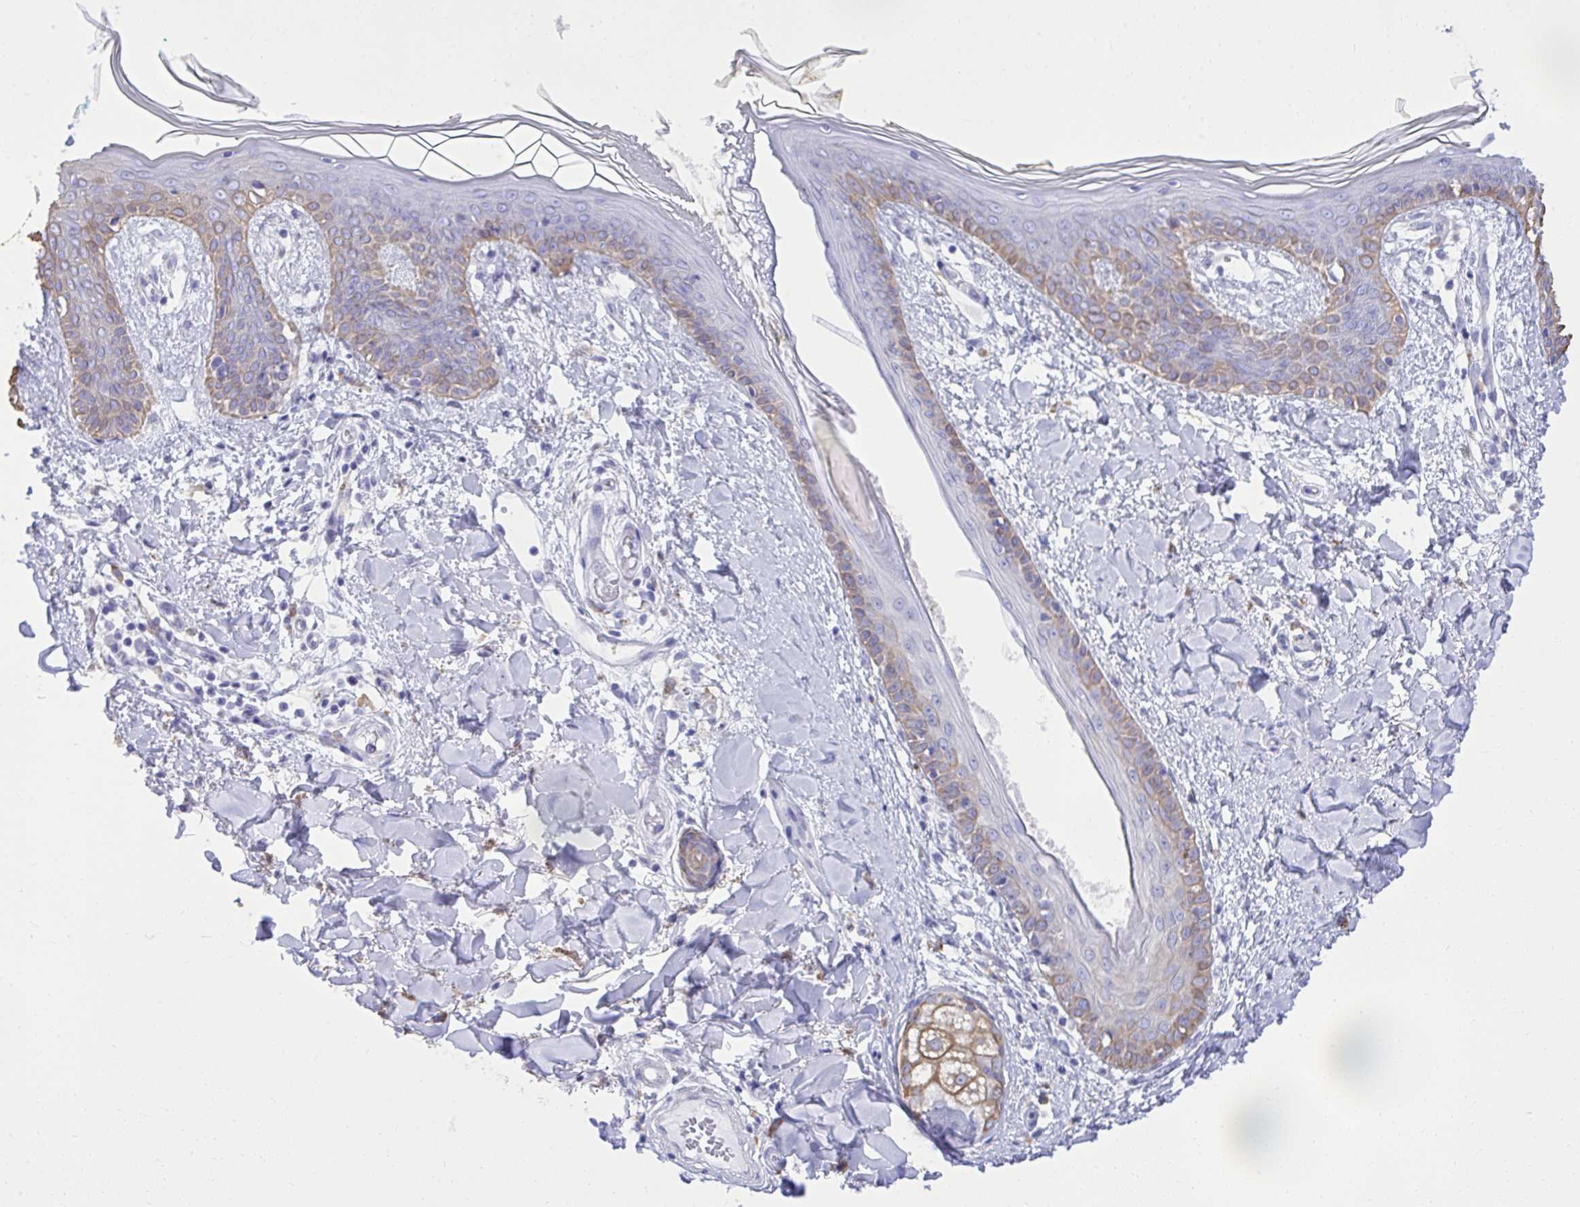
{"staining": {"intensity": "negative", "quantity": "none", "location": "none"}, "tissue": "skin", "cell_type": "Fibroblasts", "image_type": "normal", "snomed": [{"axis": "morphology", "description": "Normal tissue, NOS"}, {"axis": "topography", "description": "Skin"}], "caption": "The IHC micrograph has no significant expression in fibroblasts of skin. (DAB immunohistochemistry (IHC) with hematoxylin counter stain).", "gene": "PSD", "patient": {"sex": "female", "age": 34}}